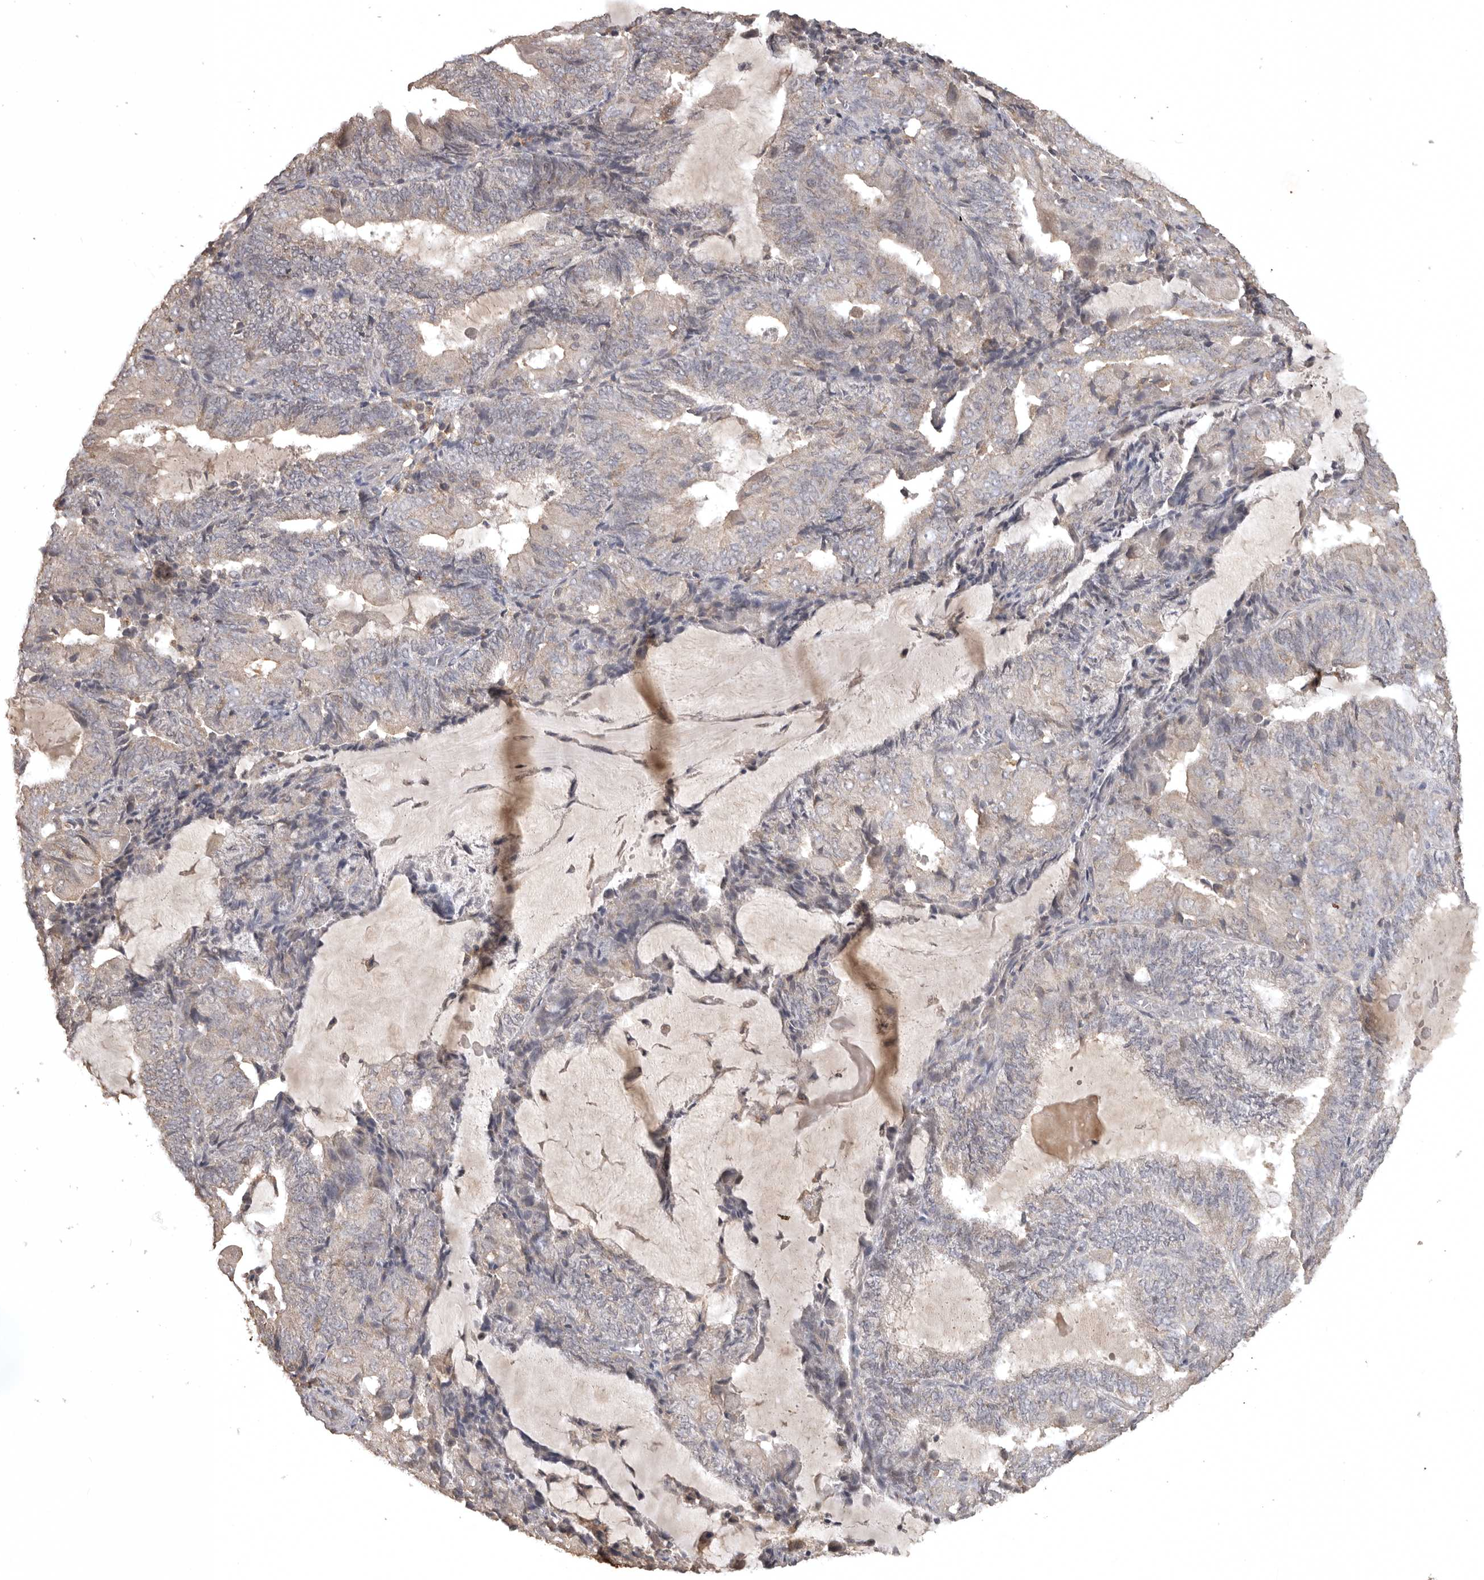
{"staining": {"intensity": "weak", "quantity": "<25%", "location": "cytoplasmic/membranous"}, "tissue": "endometrial cancer", "cell_type": "Tumor cells", "image_type": "cancer", "snomed": [{"axis": "morphology", "description": "Adenocarcinoma, NOS"}, {"axis": "topography", "description": "Endometrium"}], "caption": "The photomicrograph displays no staining of tumor cells in adenocarcinoma (endometrial).", "gene": "ADAMTS4", "patient": {"sex": "female", "age": 81}}